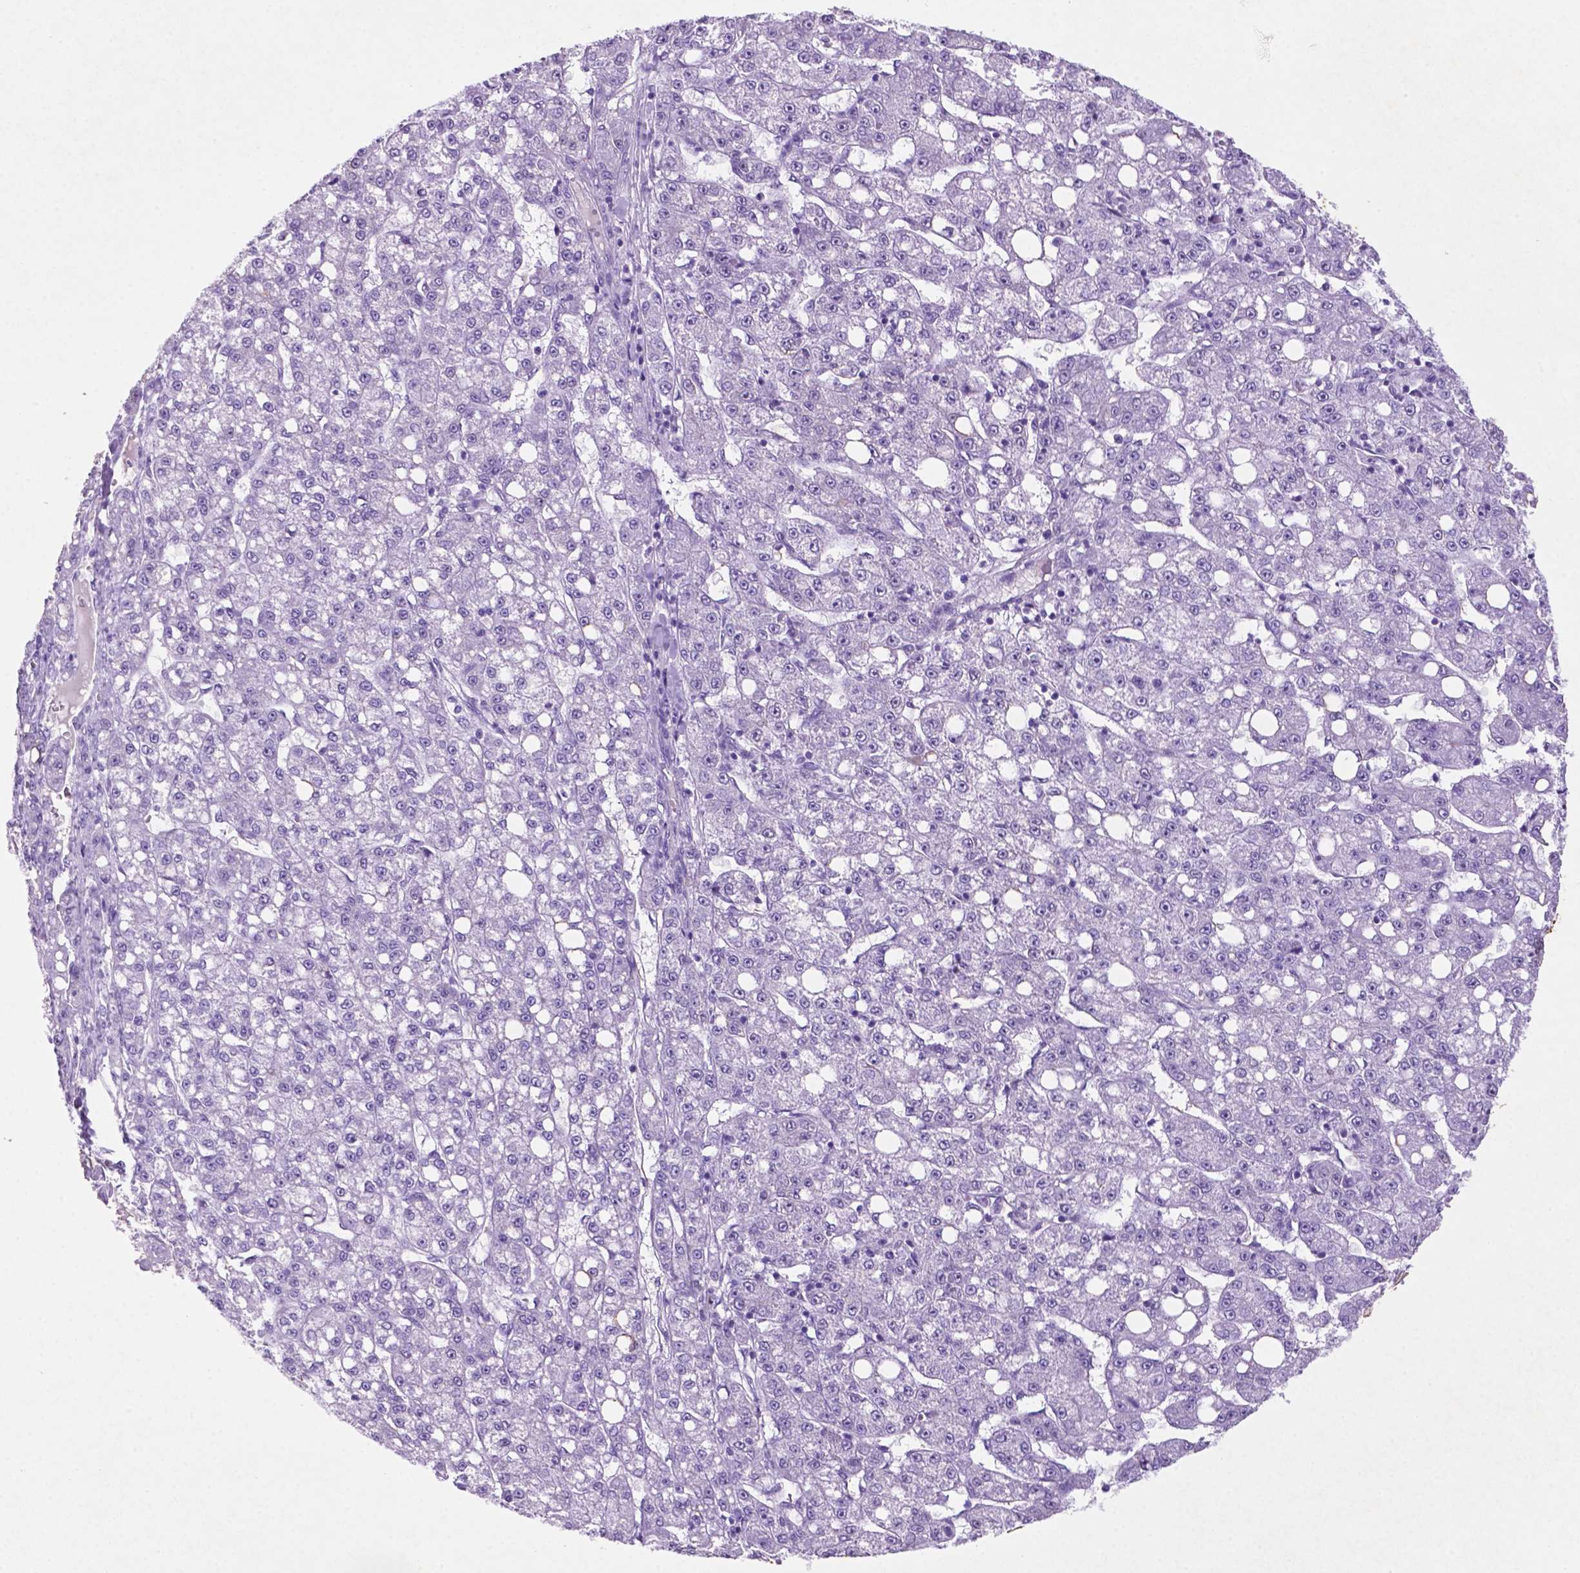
{"staining": {"intensity": "negative", "quantity": "none", "location": "none"}, "tissue": "liver cancer", "cell_type": "Tumor cells", "image_type": "cancer", "snomed": [{"axis": "morphology", "description": "Carcinoma, Hepatocellular, NOS"}, {"axis": "topography", "description": "Liver"}], "caption": "DAB (3,3'-diaminobenzidine) immunohistochemical staining of liver cancer exhibits no significant positivity in tumor cells.", "gene": "C18orf21", "patient": {"sex": "female", "age": 65}}